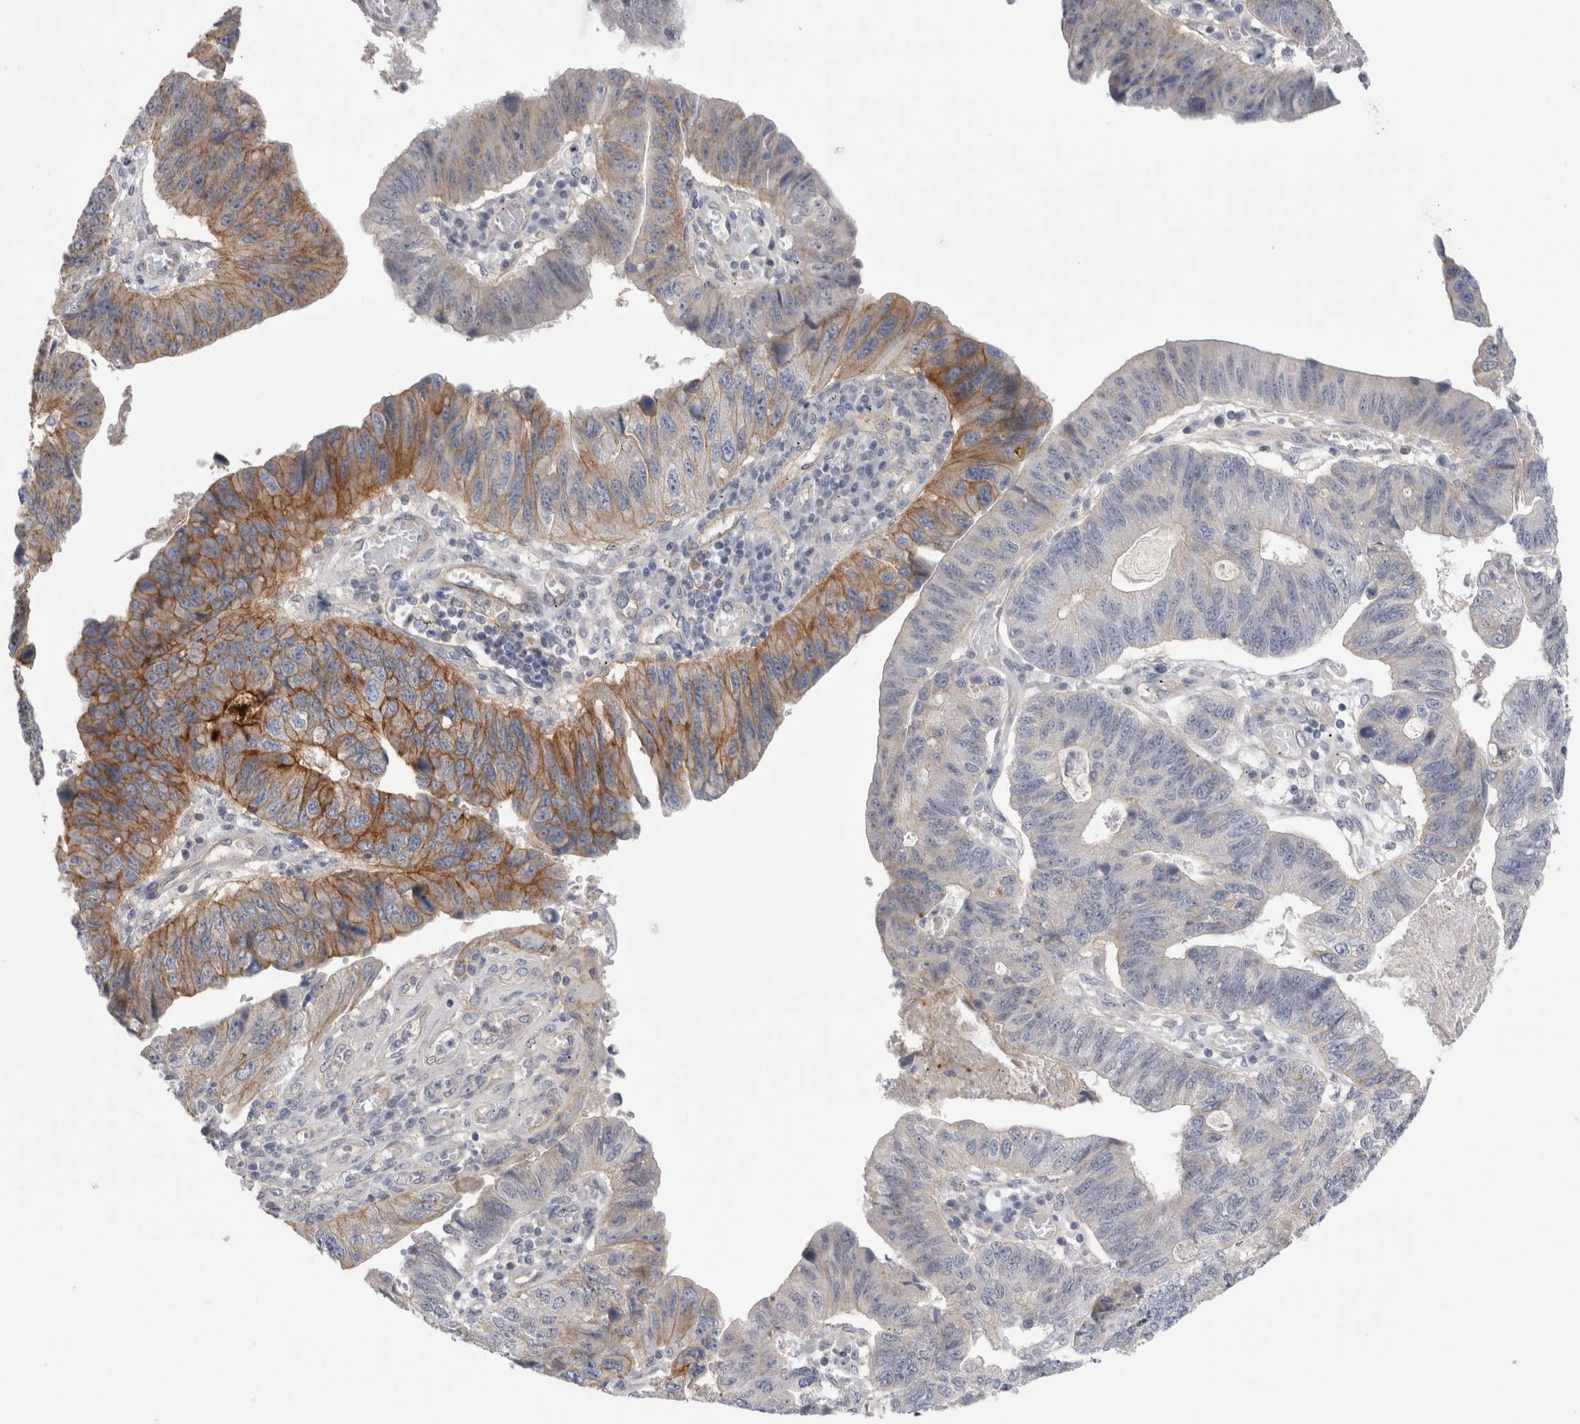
{"staining": {"intensity": "moderate", "quantity": "25%-75%", "location": "cytoplasmic/membranous"}, "tissue": "stomach cancer", "cell_type": "Tumor cells", "image_type": "cancer", "snomed": [{"axis": "morphology", "description": "Adenocarcinoma, NOS"}, {"axis": "topography", "description": "Stomach"}], "caption": "Stomach cancer (adenocarcinoma) tissue reveals moderate cytoplasmic/membranous expression in about 25%-75% of tumor cells The protein is stained brown, and the nuclei are stained in blue (DAB IHC with brightfield microscopy, high magnification).", "gene": "VANGL1", "patient": {"sex": "male", "age": 59}}